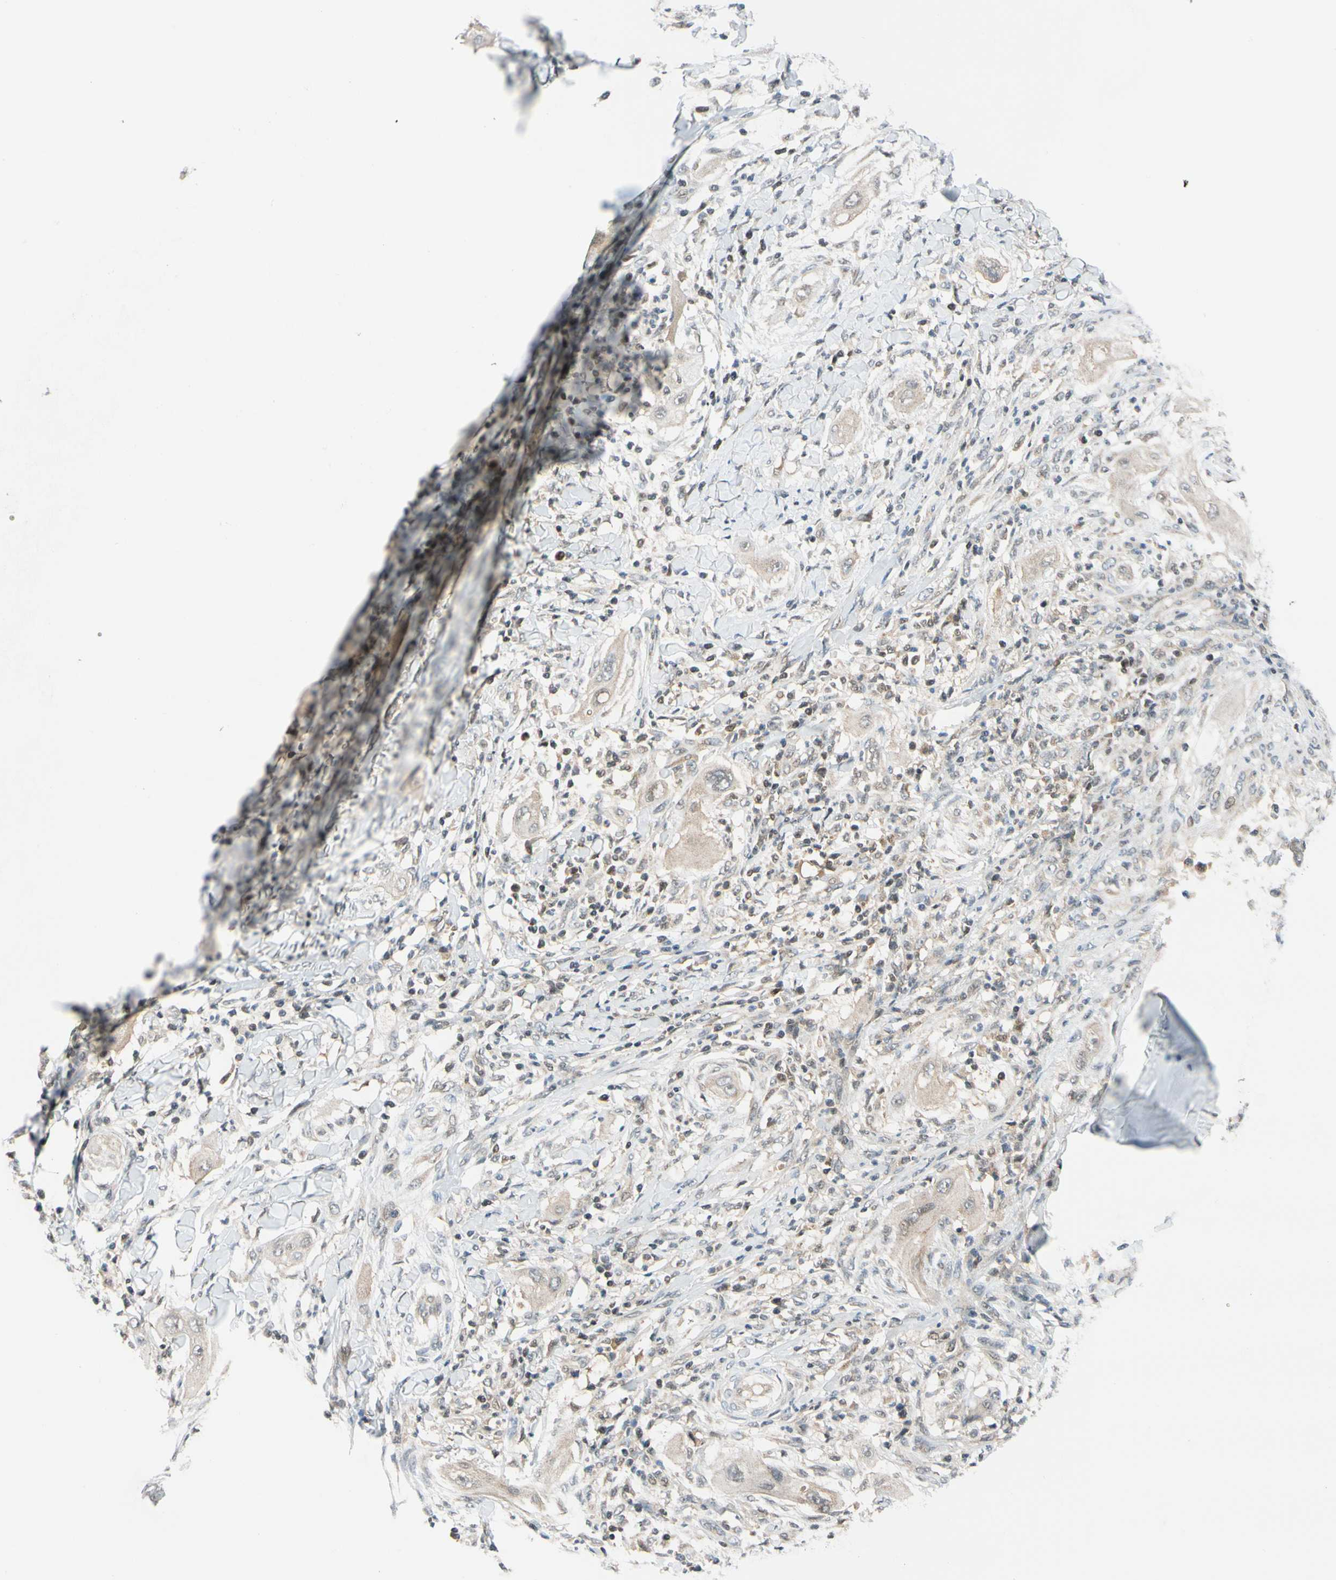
{"staining": {"intensity": "weak", "quantity": "25%-75%", "location": "cytoplasmic/membranous"}, "tissue": "lung cancer", "cell_type": "Tumor cells", "image_type": "cancer", "snomed": [{"axis": "morphology", "description": "Squamous cell carcinoma, NOS"}, {"axis": "topography", "description": "Lung"}], "caption": "Immunohistochemical staining of human lung cancer (squamous cell carcinoma) demonstrates low levels of weak cytoplasmic/membranous protein expression in approximately 25%-75% of tumor cells.", "gene": "MAPK9", "patient": {"sex": "female", "age": 47}}